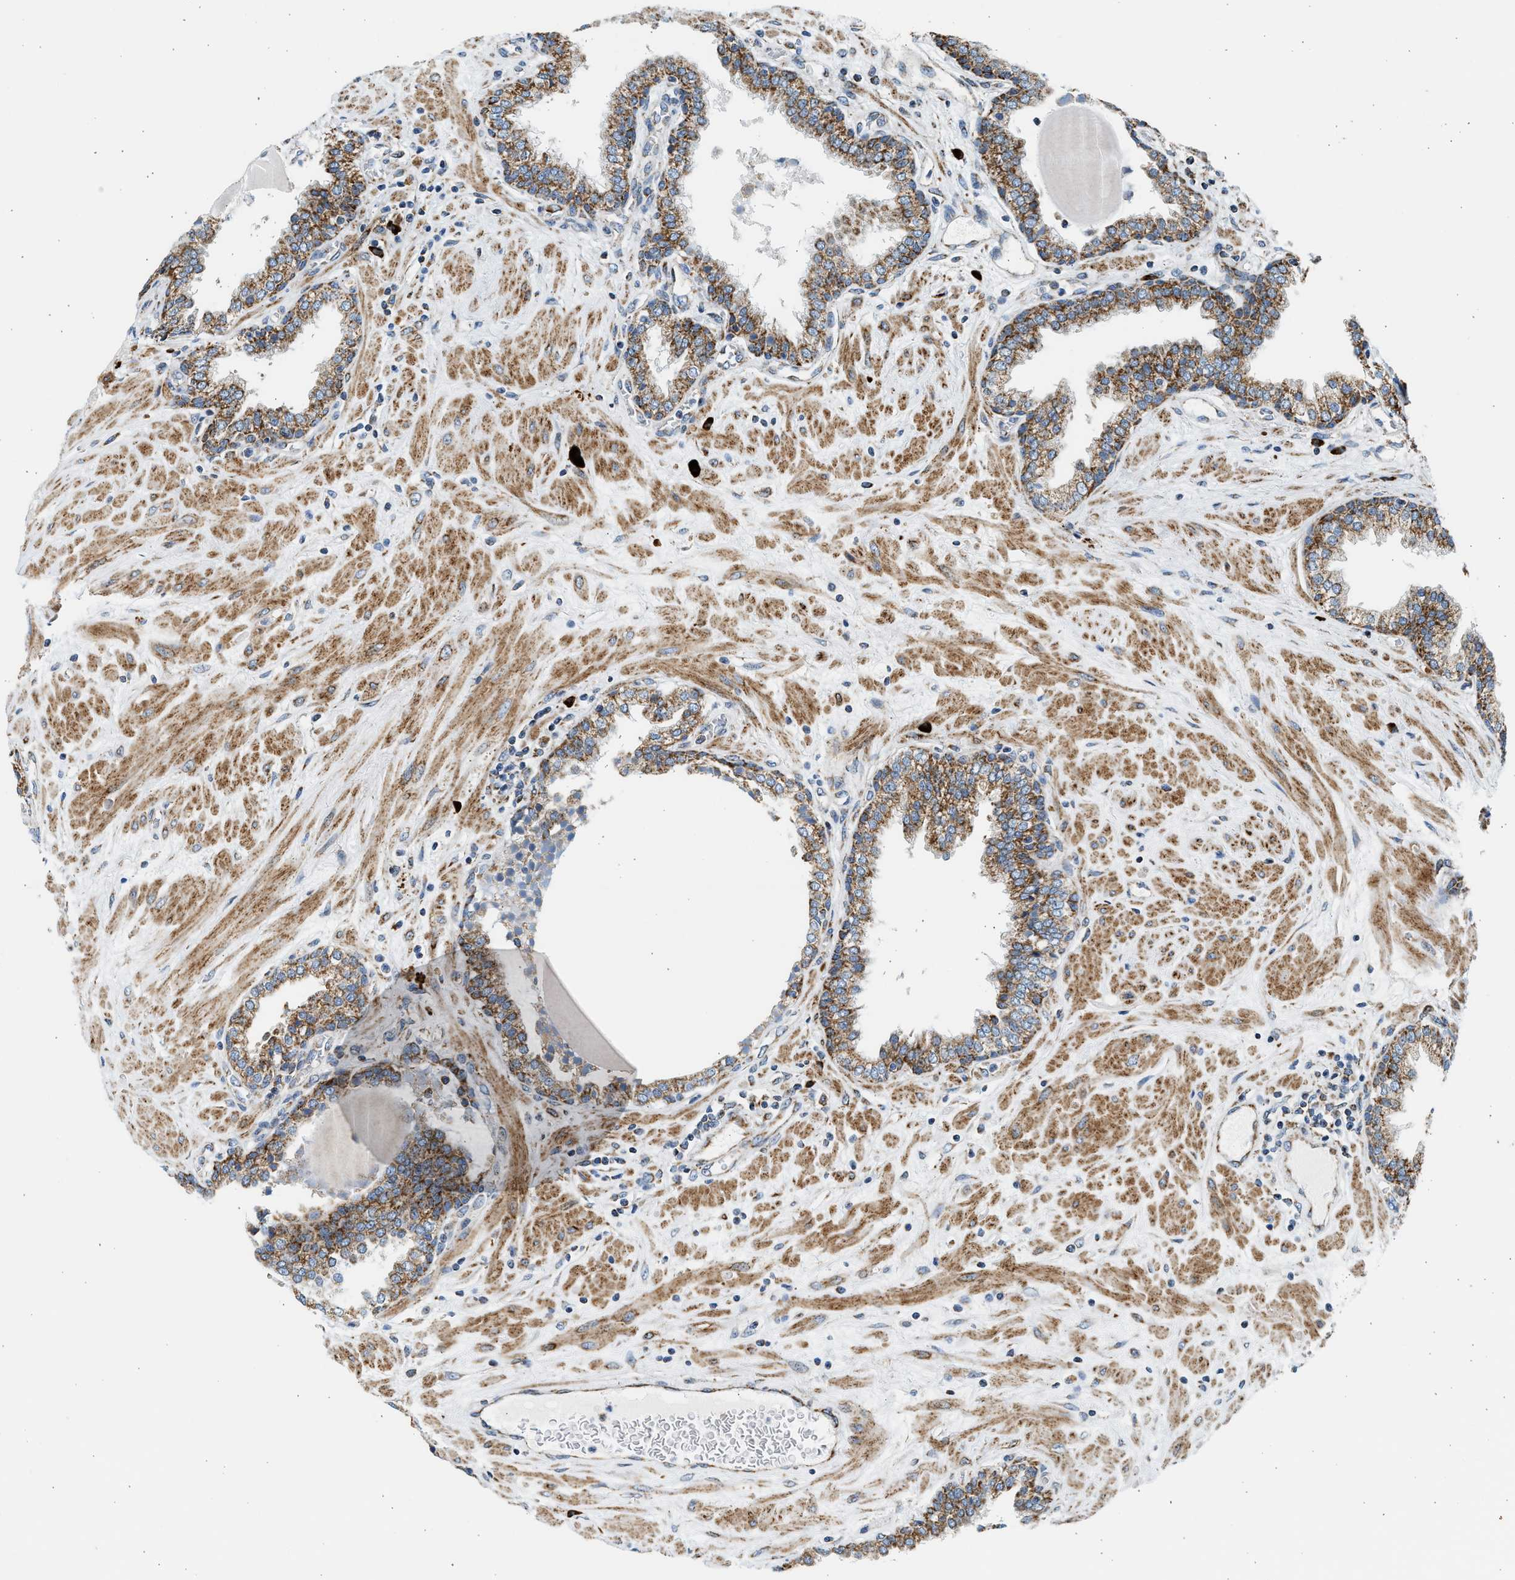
{"staining": {"intensity": "moderate", "quantity": ">75%", "location": "cytoplasmic/membranous"}, "tissue": "prostate", "cell_type": "Glandular cells", "image_type": "normal", "snomed": [{"axis": "morphology", "description": "Normal tissue, NOS"}, {"axis": "topography", "description": "Prostate"}], "caption": "A brown stain highlights moderate cytoplasmic/membranous expression of a protein in glandular cells of benign prostate.", "gene": "KCNMB3", "patient": {"sex": "male", "age": 51}}